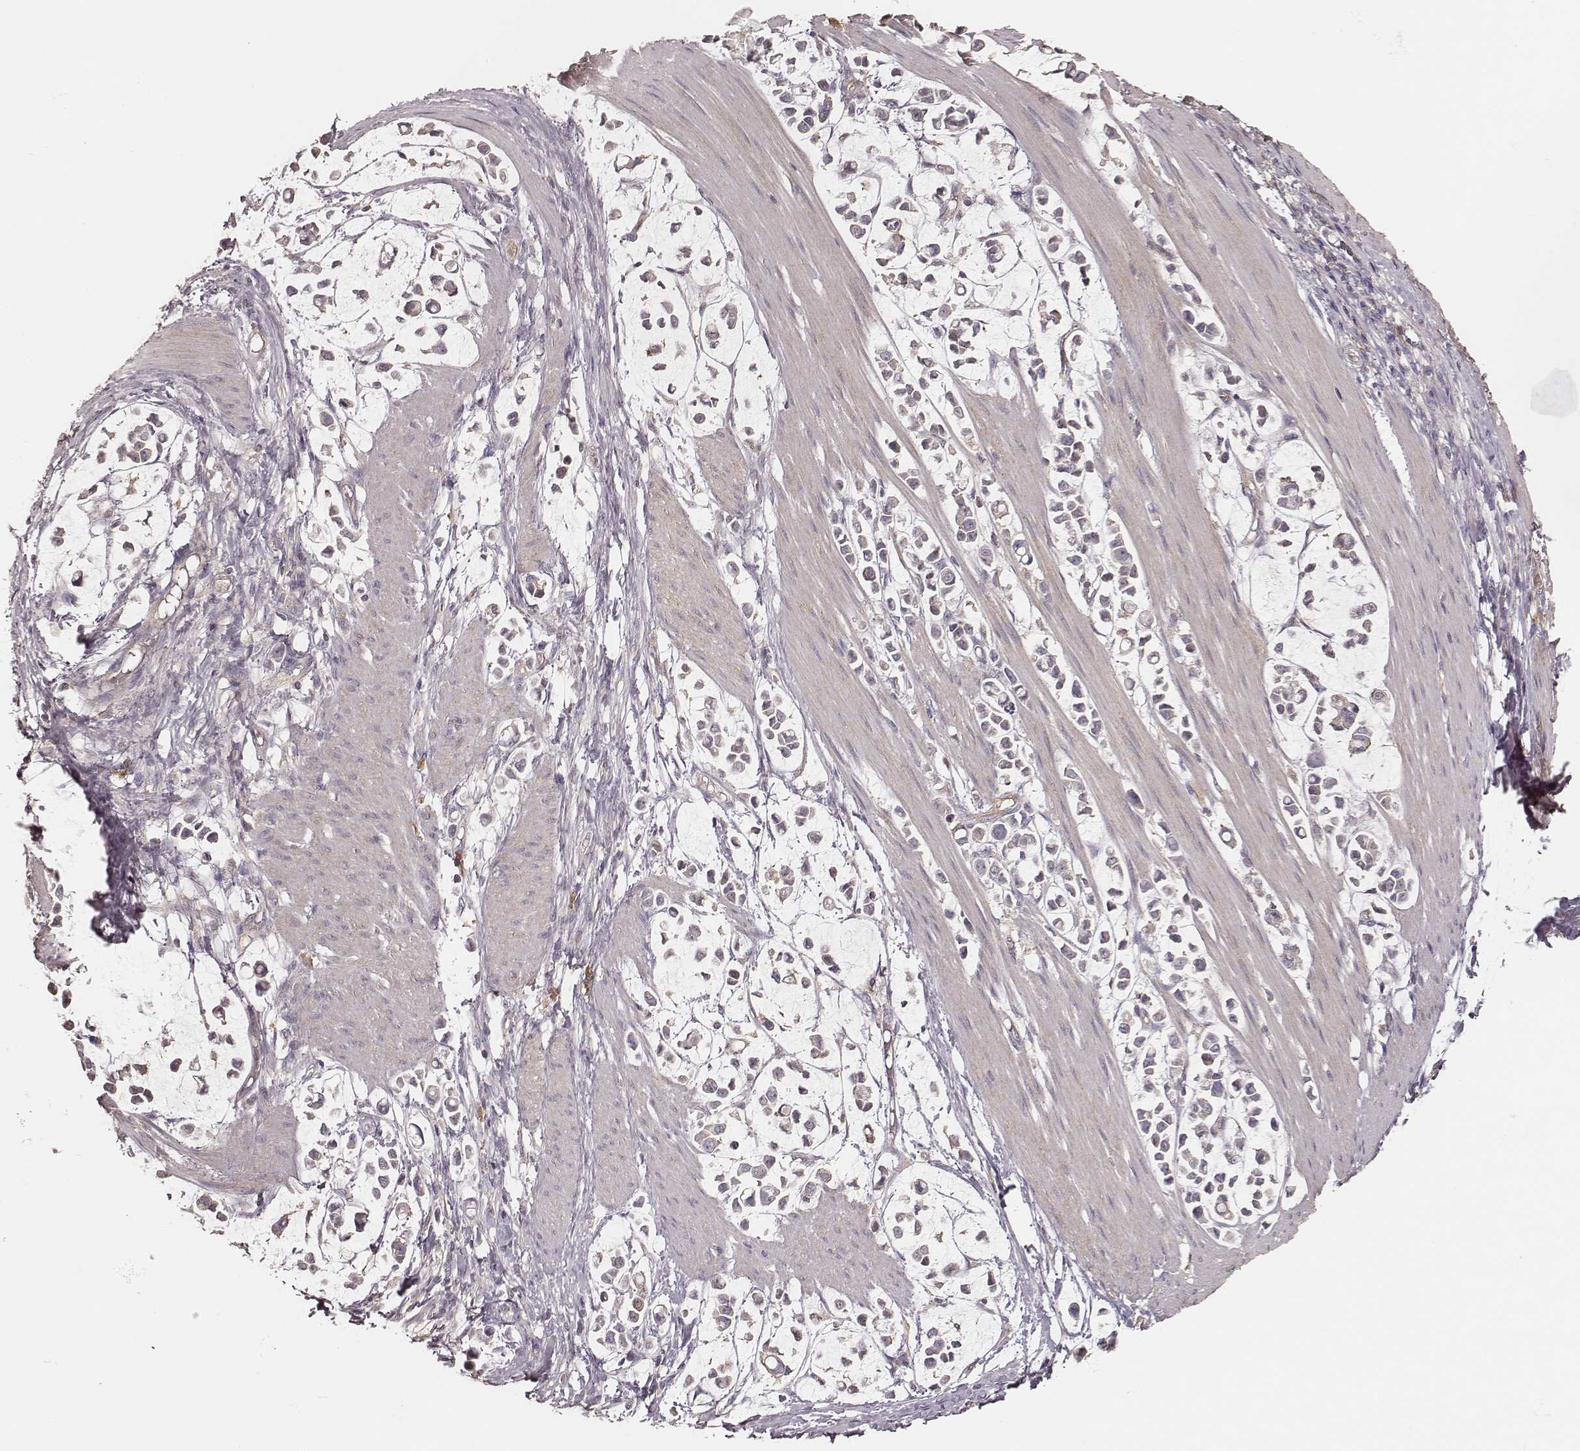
{"staining": {"intensity": "negative", "quantity": "none", "location": "none"}, "tissue": "stomach cancer", "cell_type": "Tumor cells", "image_type": "cancer", "snomed": [{"axis": "morphology", "description": "Adenocarcinoma, NOS"}, {"axis": "topography", "description": "Stomach"}], "caption": "Stomach cancer (adenocarcinoma) was stained to show a protein in brown. There is no significant expression in tumor cells. Brightfield microscopy of immunohistochemistry (IHC) stained with DAB (brown) and hematoxylin (blue), captured at high magnification.", "gene": "CARS1", "patient": {"sex": "male", "age": 82}}